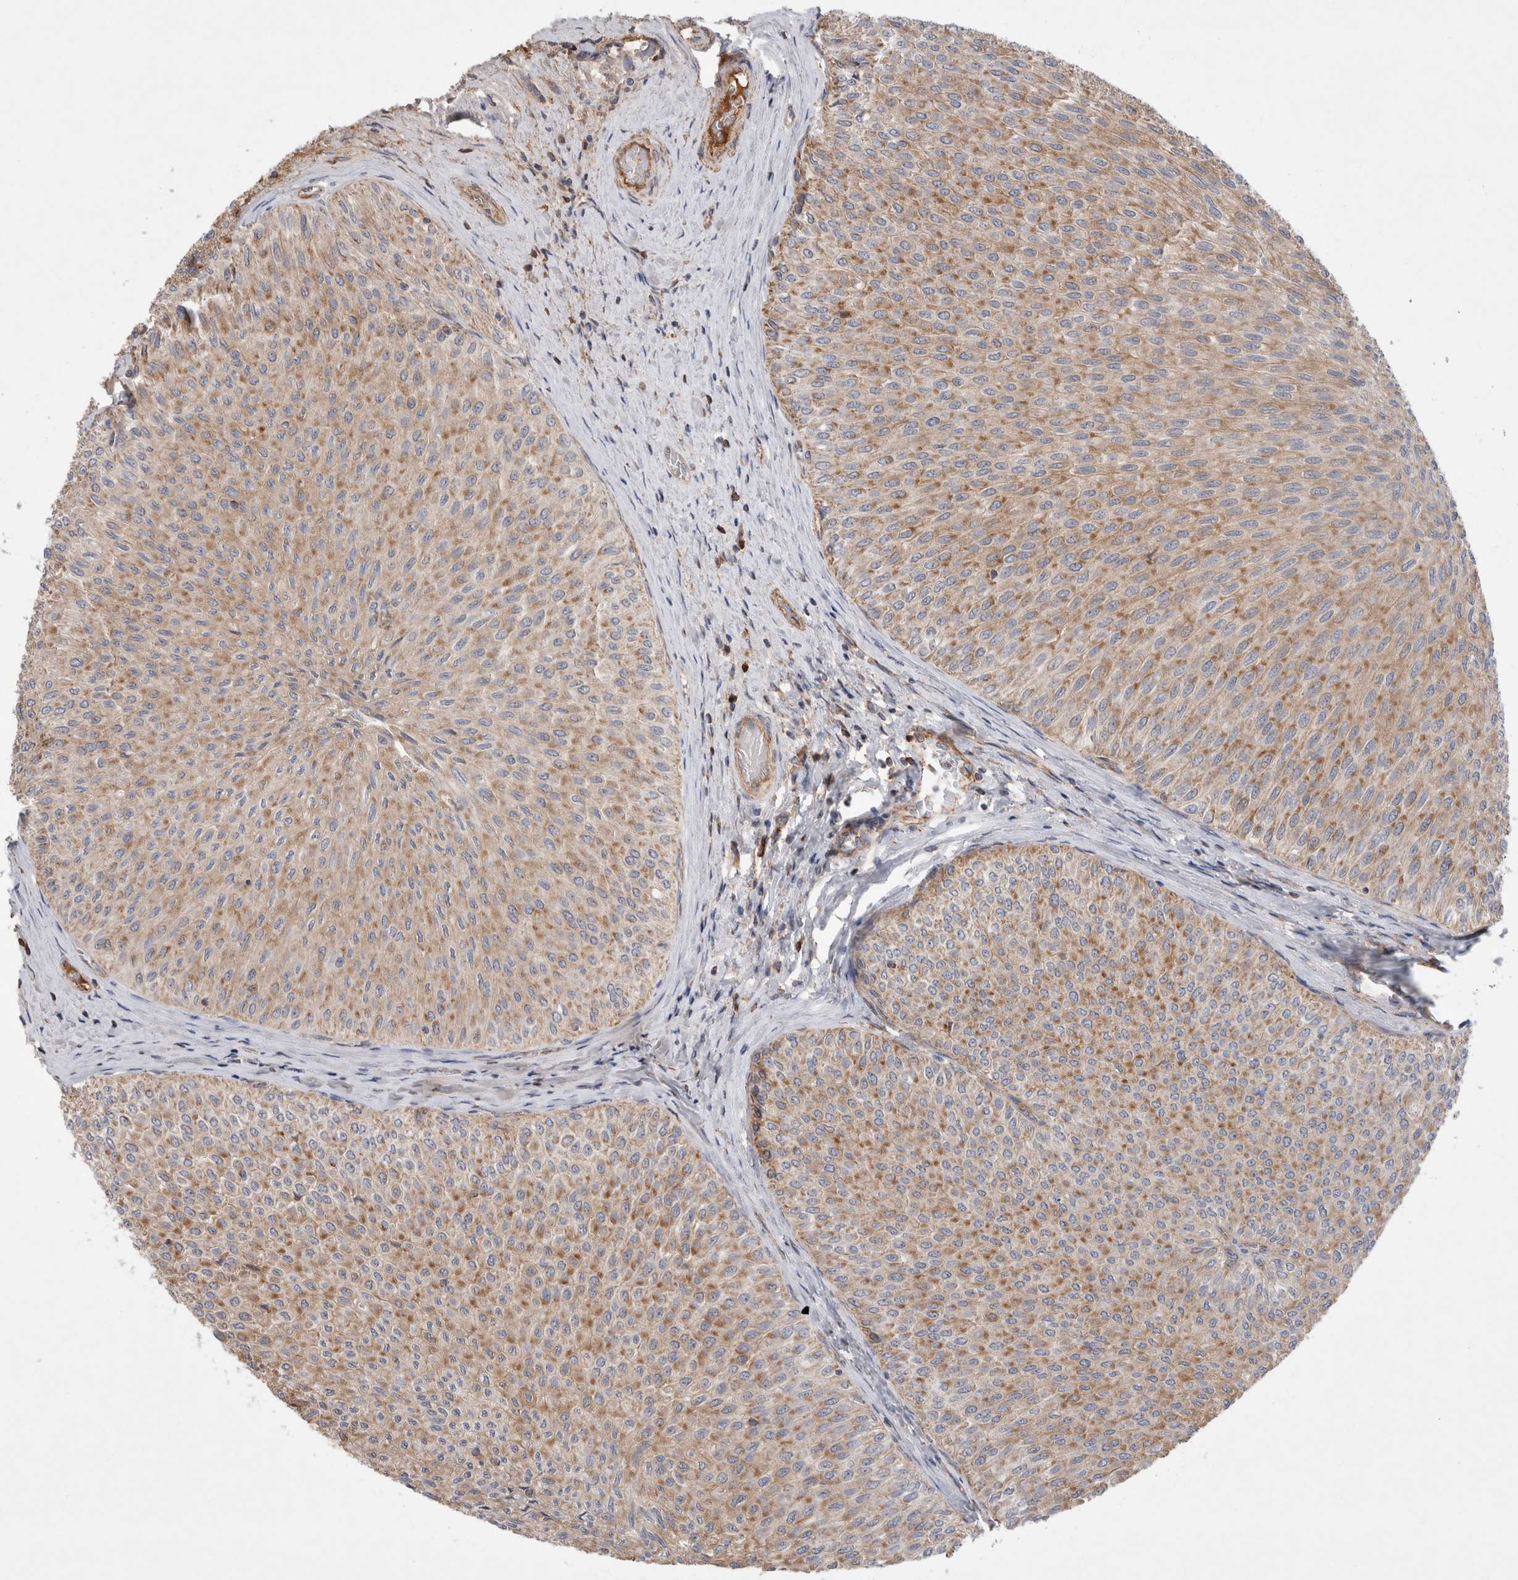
{"staining": {"intensity": "moderate", "quantity": ">75%", "location": "cytoplasmic/membranous"}, "tissue": "urothelial cancer", "cell_type": "Tumor cells", "image_type": "cancer", "snomed": [{"axis": "morphology", "description": "Urothelial carcinoma, Low grade"}, {"axis": "topography", "description": "Urinary bladder"}], "caption": "Approximately >75% of tumor cells in low-grade urothelial carcinoma show moderate cytoplasmic/membranous protein staining as visualized by brown immunohistochemical staining.", "gene": "MRPS28", "patient": {"sex": "male", "age": 78}}